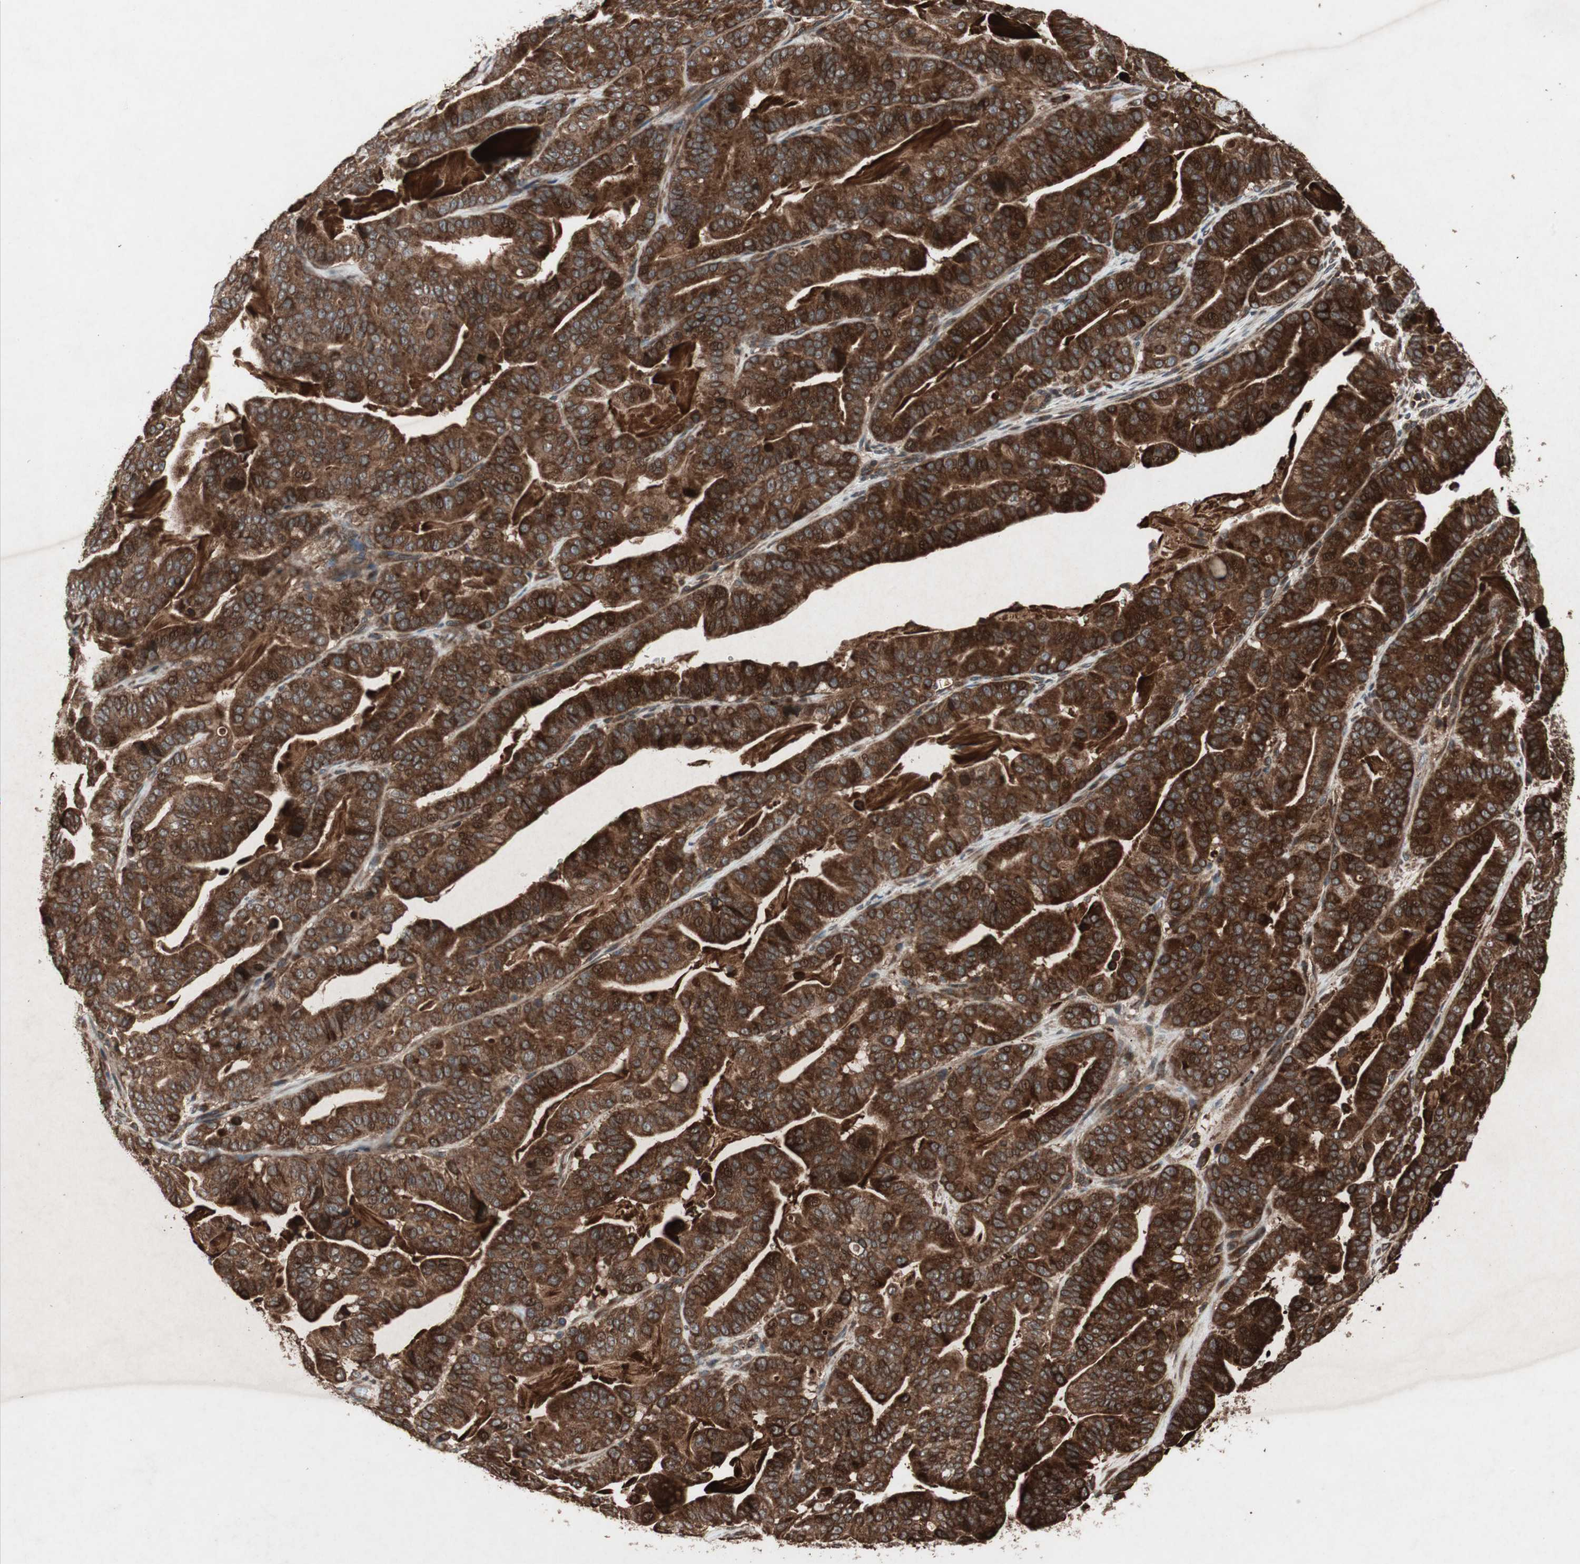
{"staining": {"intensity": "strong", "quantity": ">75%", "location": "cytoplasmic/membranous"}, "tissue": "pancreatic cancer", "cell_type": "Tumor cells", "image_type": "cancer", "snomed": [{"axis": "morphology", "description": "Adenocarcinoma, NOS"}, {"axis": "topography", "description": "Pancreas"}], "caption": "Pancreatic cancer (adenocarcinoma) tissue shows strong cytoplasmic/membranous positivity in about >75% of tumor cells", "gene": "RAB1A", "patient": {"sex": "male", "age": 63}}